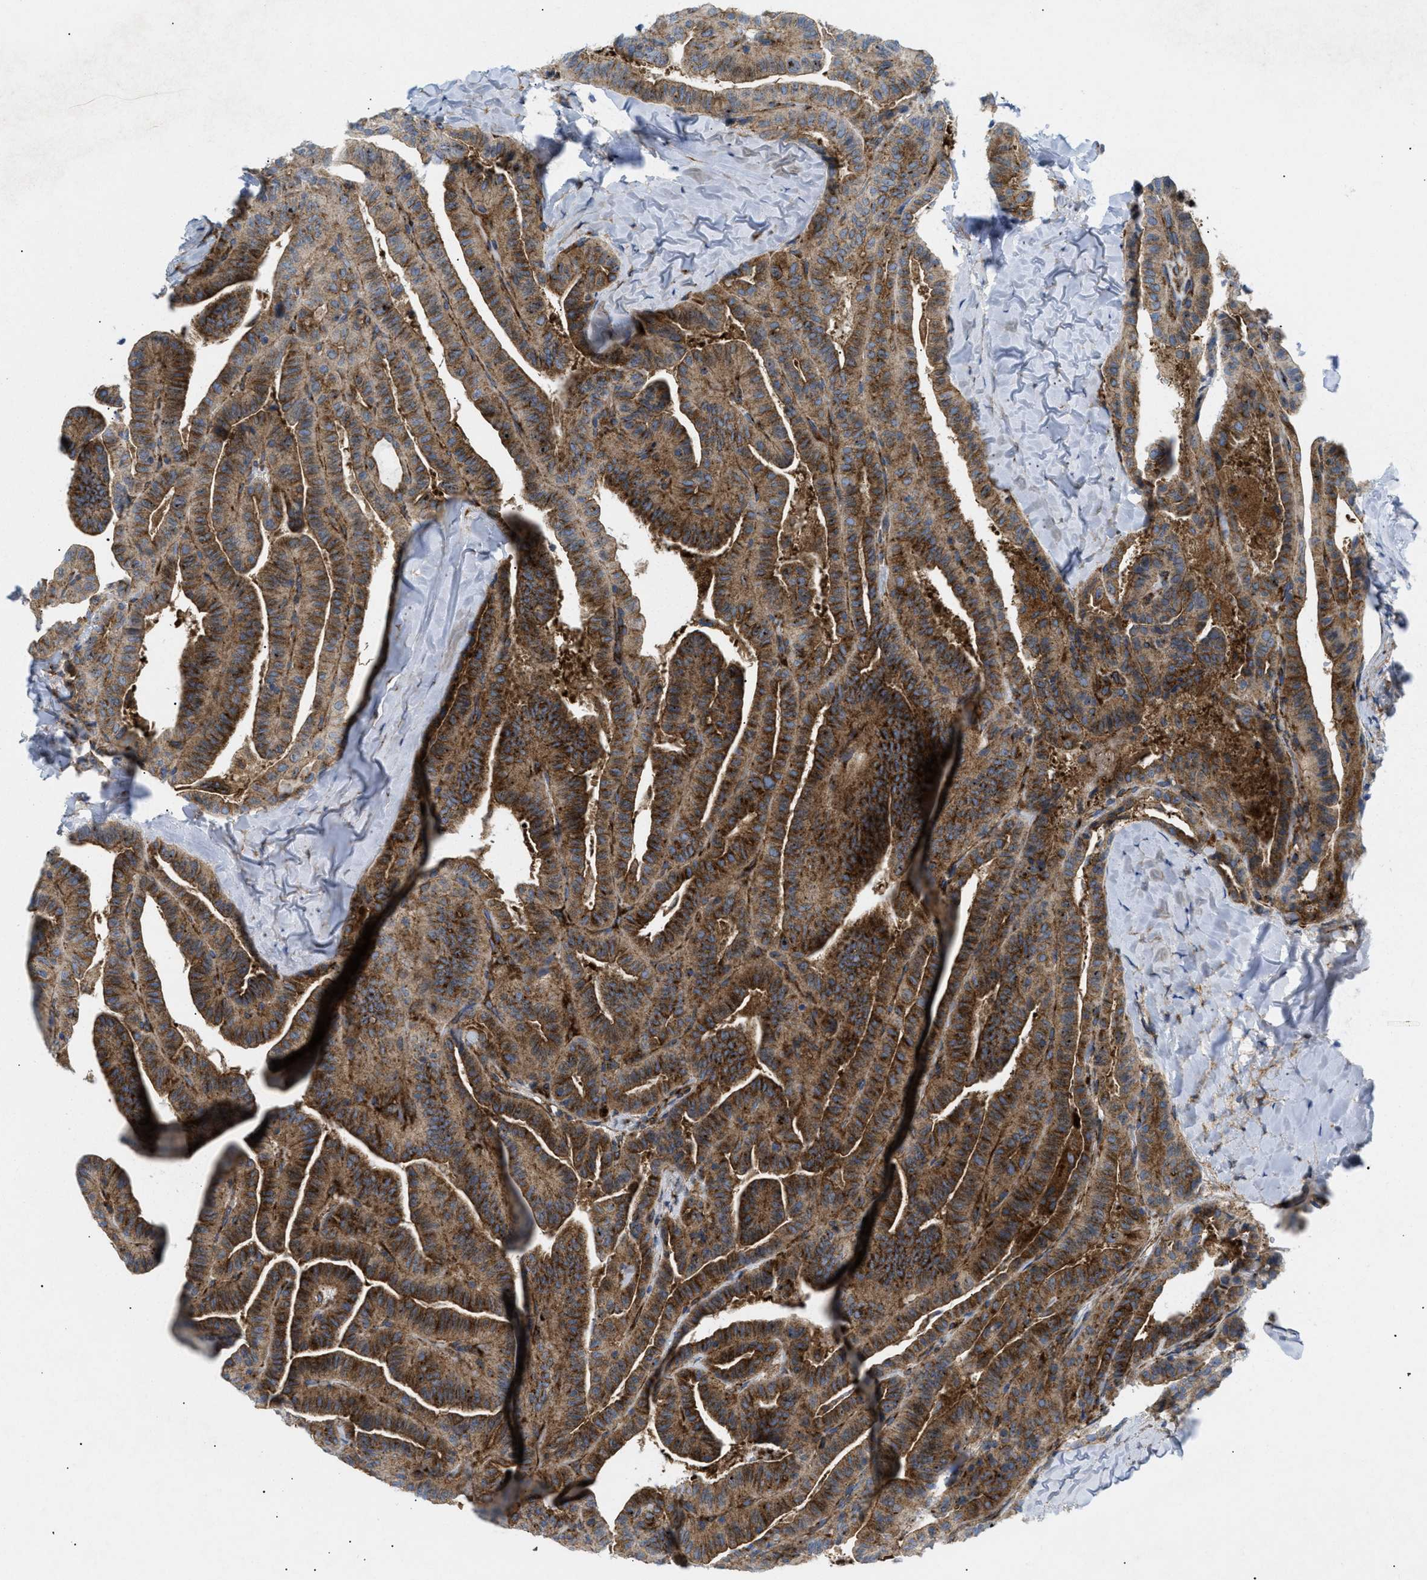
{"staining": {"intensity": "moderate", "quantity": ">75%", "location": "cytoplasmic/membranous"}, "tissue": "thyroid cancer", "cell_type": "Tumor cells", "image_type": "cancer", "snomed": [{"axis": "morphology", "description": "Papillary adenocarcinoma, NOS"}, {"axis": "topography", "description": "Thyroid gland"}], "caption": "Brown immunohistochemical staining in human papillary adenocarcinoma (thyroid) shows moderate cytoplasmic/membranous expression in about >75% of tumor cells. (DAB = brown stain, brightfield microscopy at high magnification).", "gene": "DCTN4", "patient": {"sex": "male", "age": 77}}